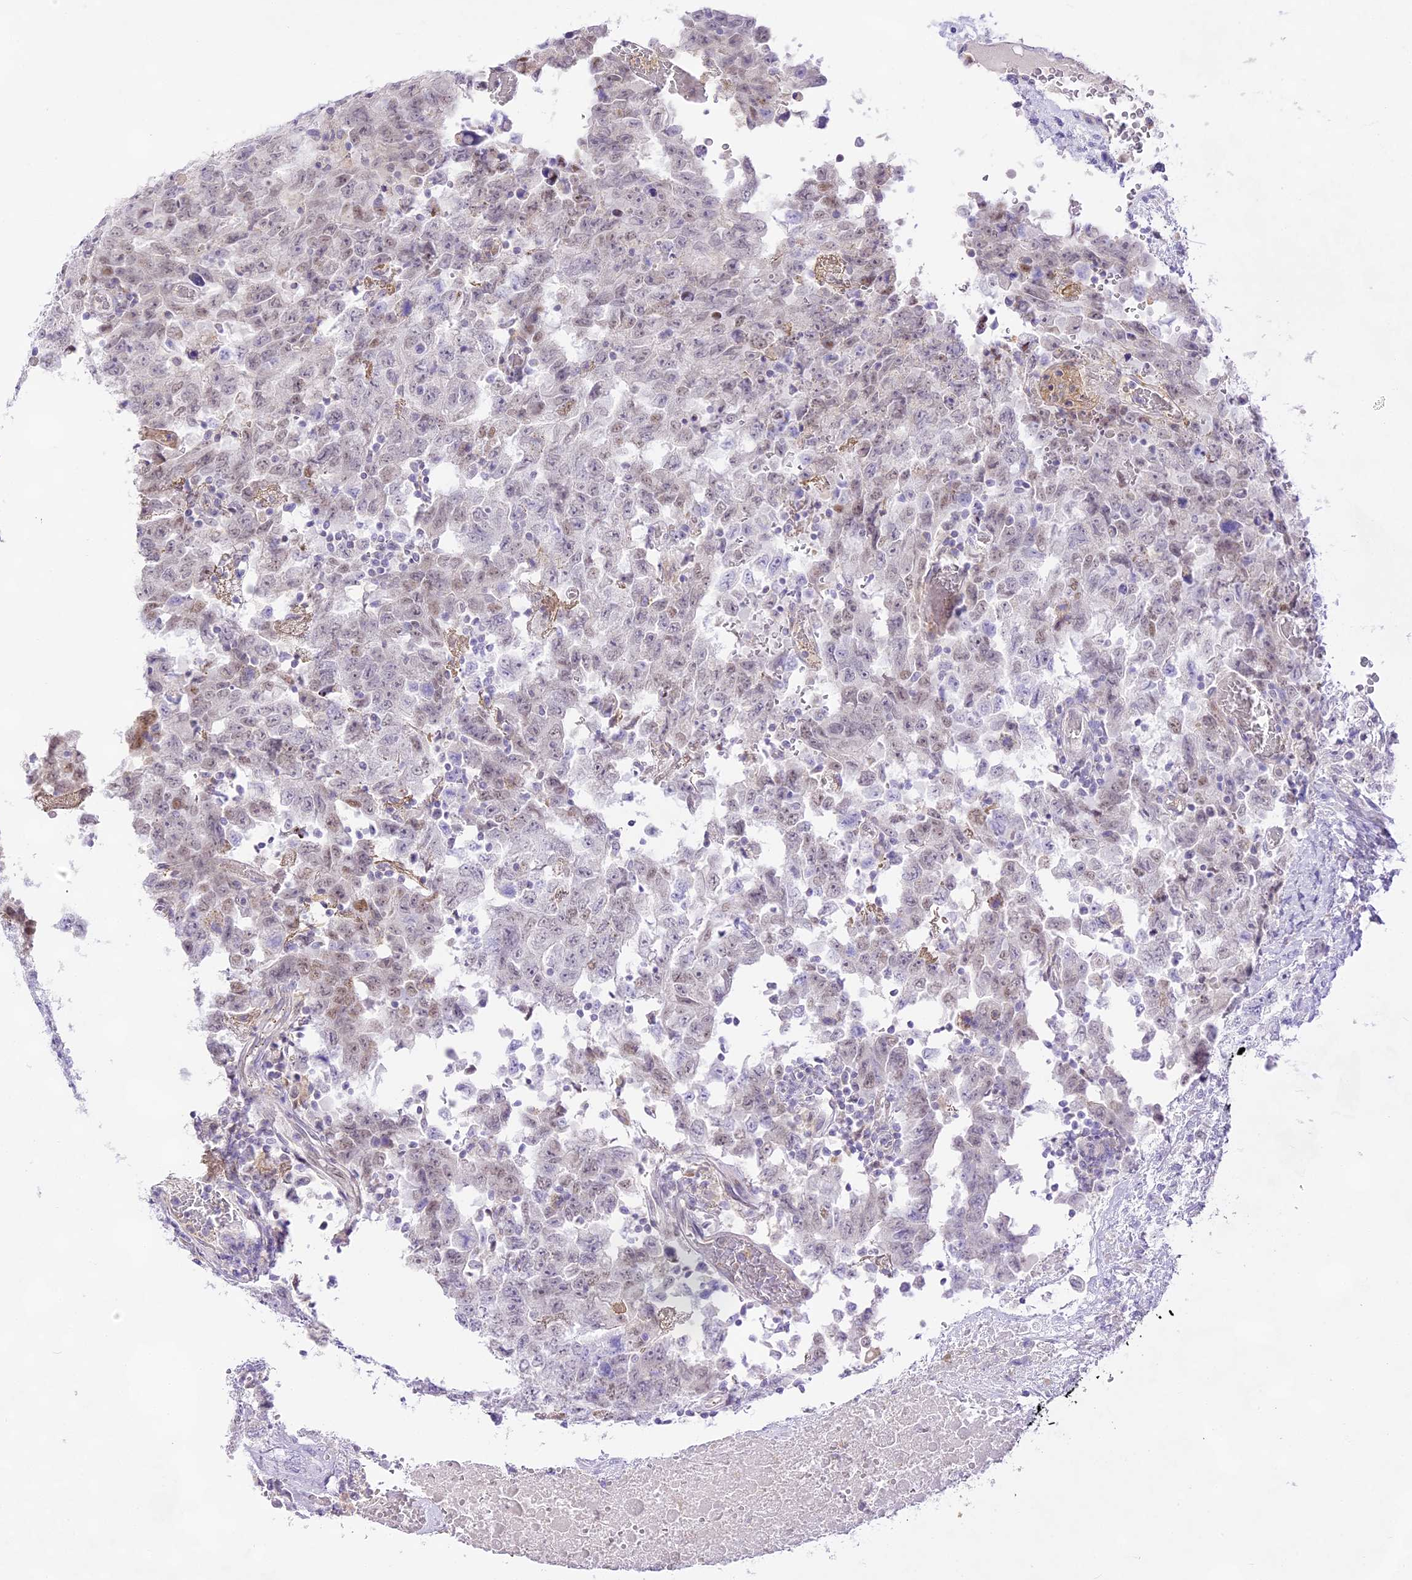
{"staining": {"intensity": "weak", "quantity": "<25%", "location": "cytoplasmic/membranous,nuclear"}, "tissue": "testis cancer", "cell_type": "Tumor cells", "image_type": "cancer", "snomed": [{"axis": "morphology", "description": "Carcinoma, Embryonal, NOS"}, {"axis": "topography", "description": "Testis"}], "caption": "Image shows no significant protein staining in tumor cells of testis cancer (embryonal carcinoma).", "gene": "CCDC30", "patient": {"sex": "male", "age": 26}}